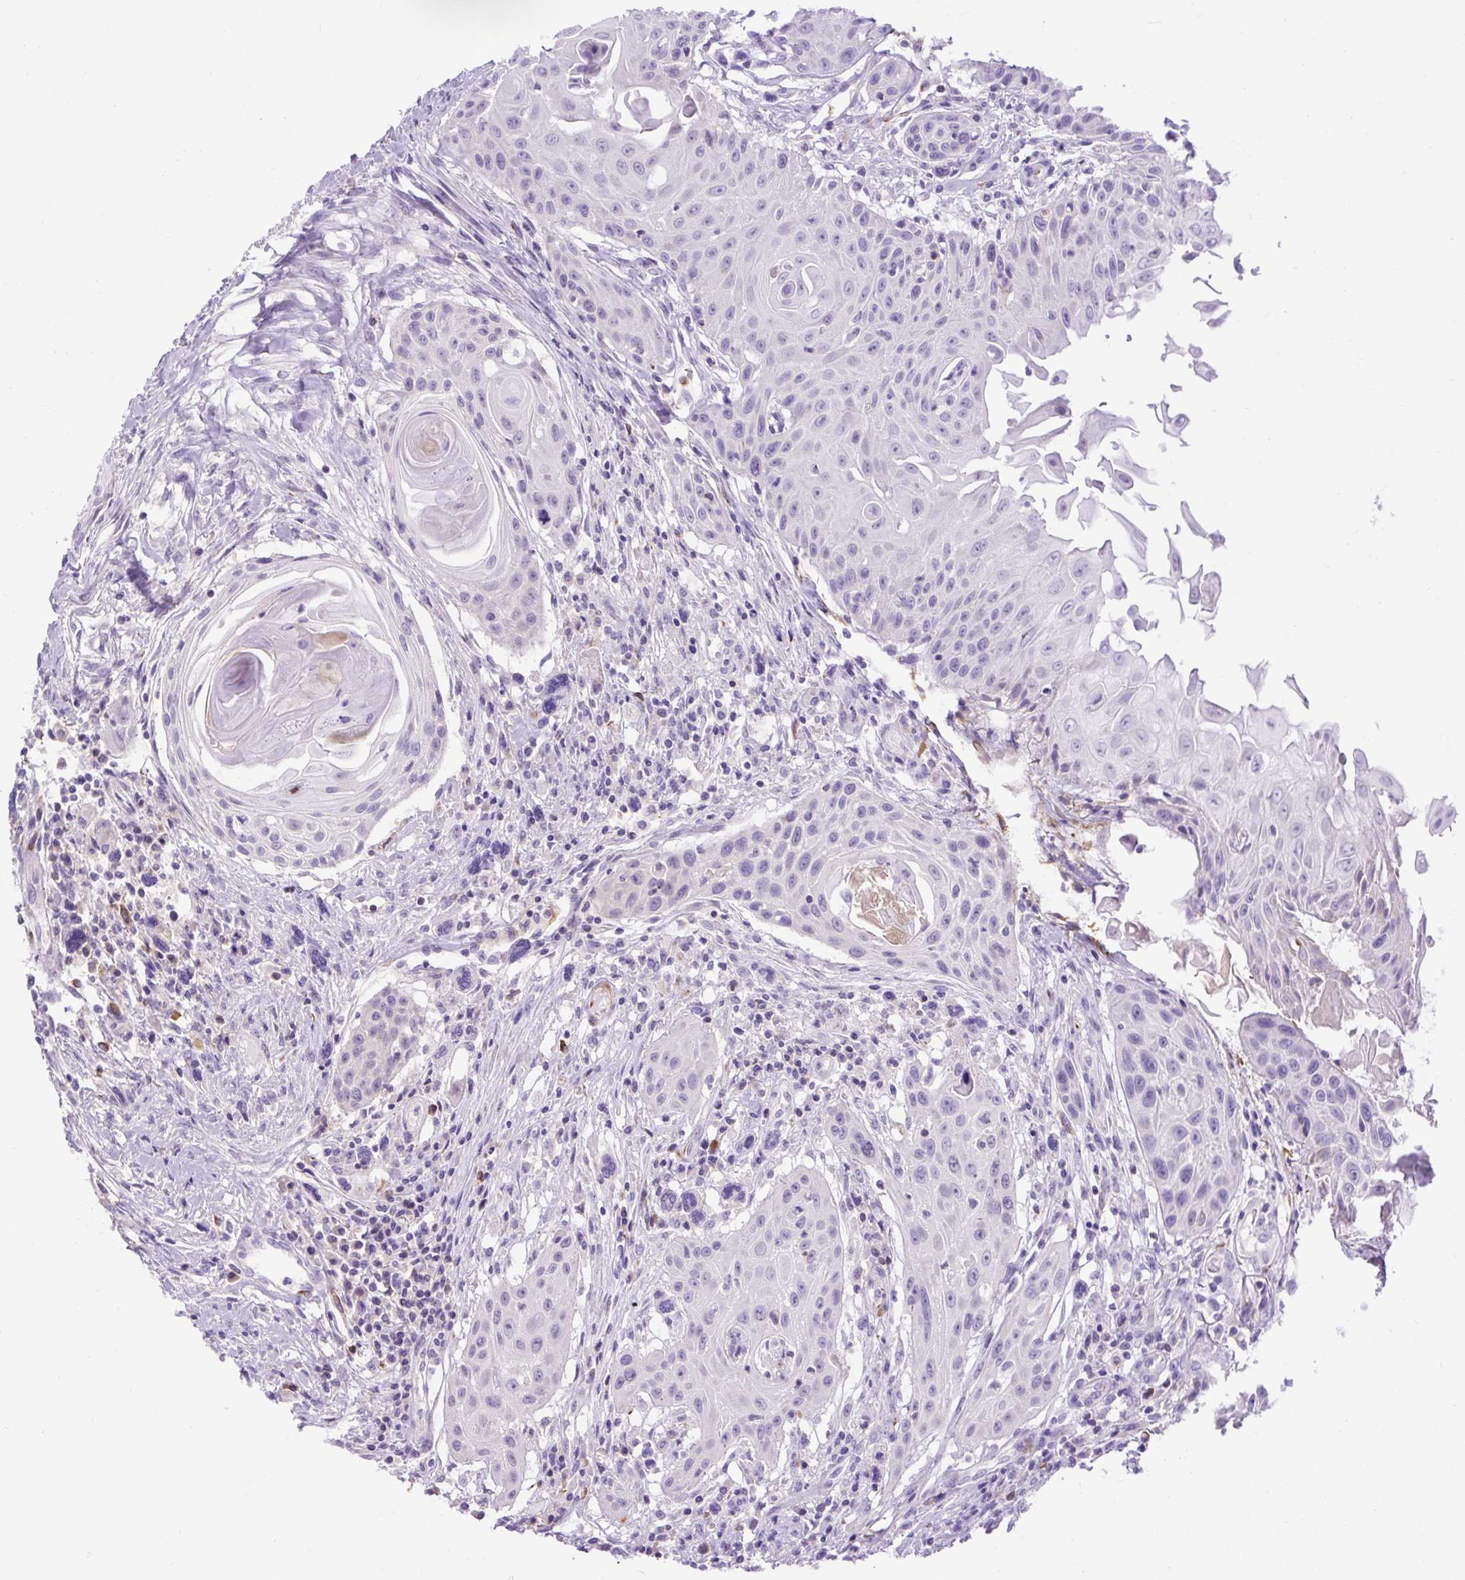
{"staining": {"intensity": "negative", "quantity": "none", "location": "none"}, "tissue": "head and neck cancer", "cell_type": "Tumor cells", "image_type": "cancer", "snomed": [{"axis": "morphology", "description": "Squamous cell carcinoma, NOS"}, {"axis": "topography", "description": "Lymph node"}, {"axis": "topography", "description": "Salivary gland"}, {"axis": "topography", "description": "Head-Neck"}], "caption": "Protein analysis of head and neck squamous cell carcinoma shows no significant expression in tumor cells.", "gene": "SPTBN5", "patient": {"sex": "female", "age": 74}}